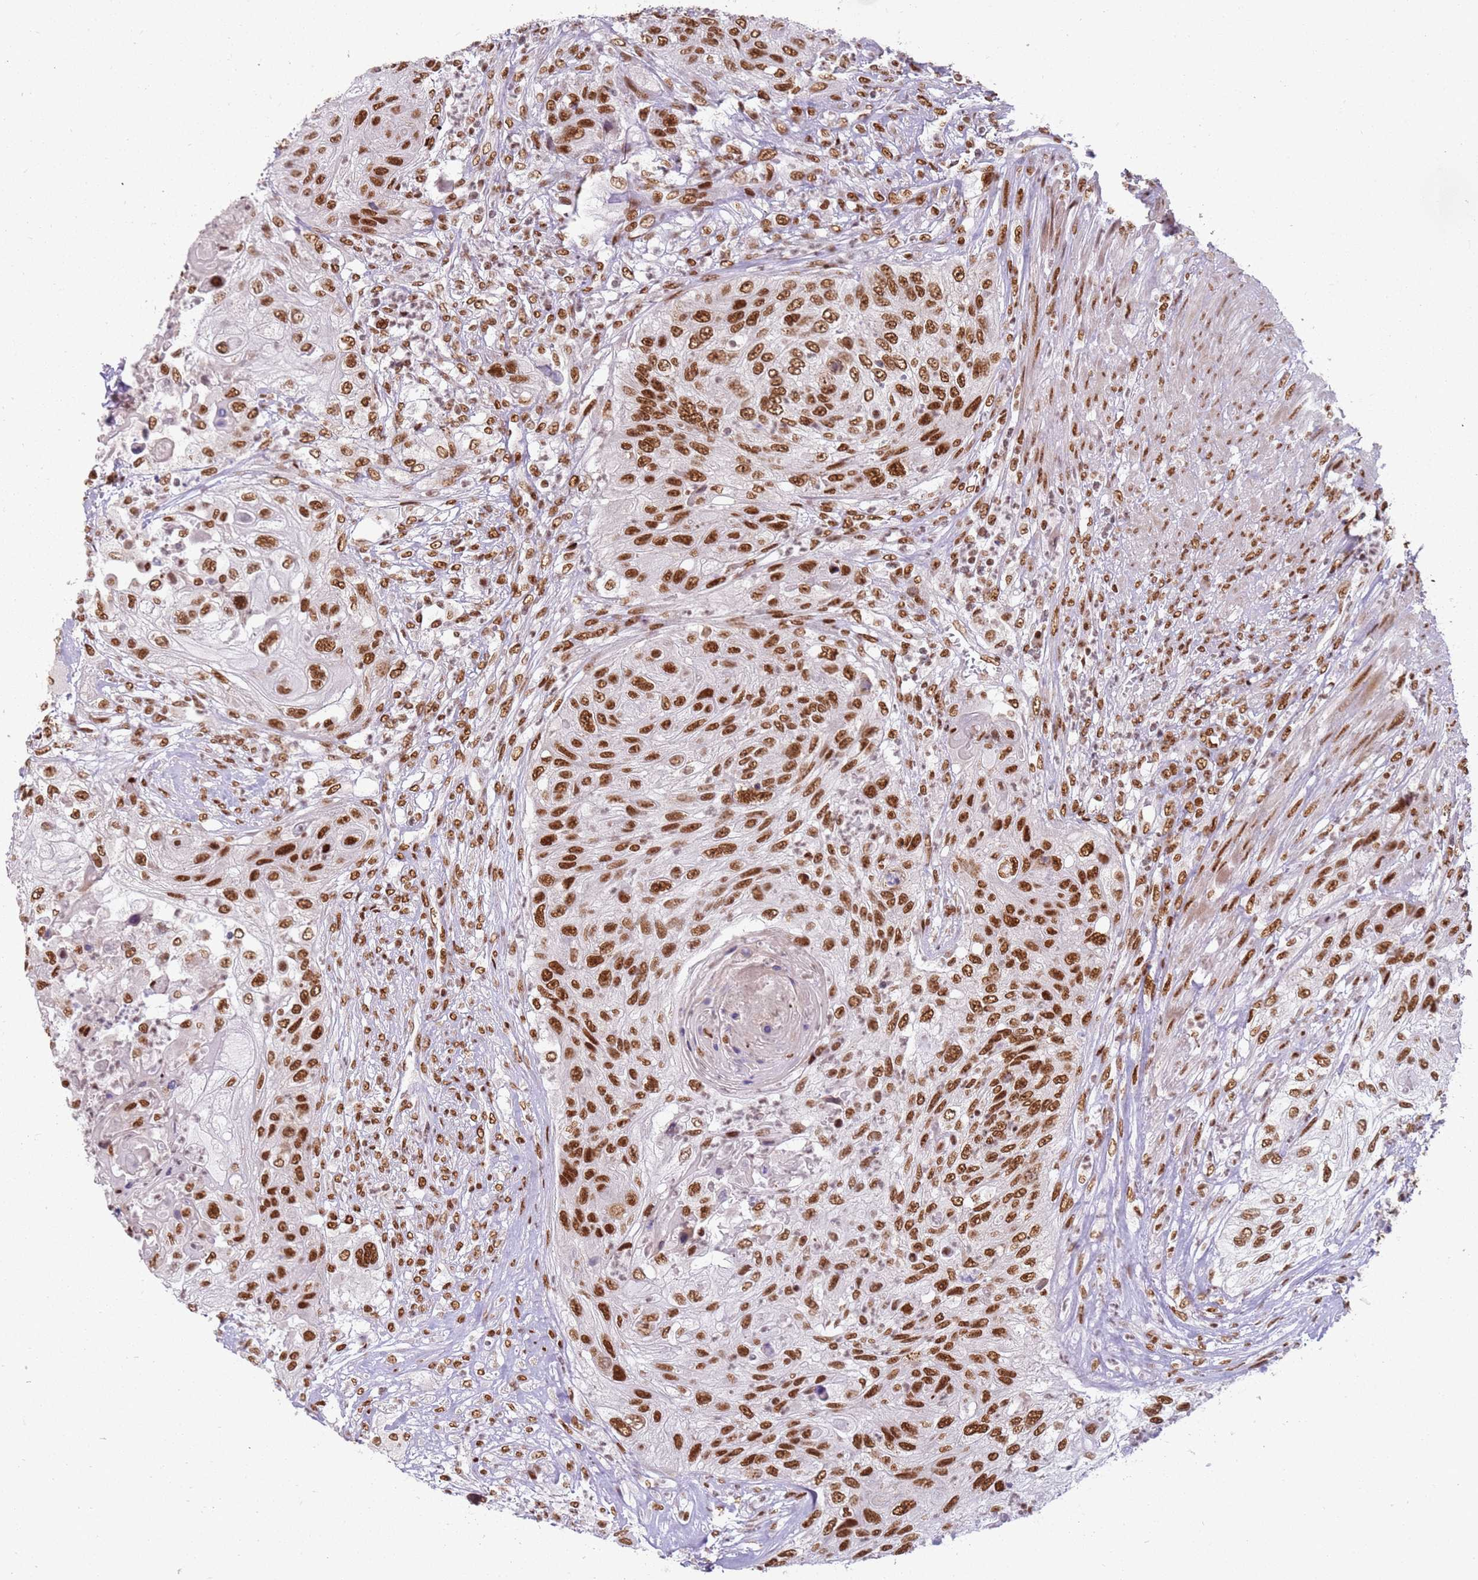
{"staining": {"intensity": "moderate", "quantity": ">75%", "location": "nuclear"}, "tissue": "urothelial cancer", "cell_type": "Tumor cells", "image_type": "cancer", "snomed": [{"axis": "morphology", "description": "Urothelial carcinoma, High grade"}, {"axis": "topography", "description": "Urinary bladder"}], "caption": "Immunohistochemical staining of human urothelial cancer exhibits medium levels of moderate nuclear staining in approximately >75% of tumor cells. (IHC, brightfield microscopy, high magnification).", "gene": "TENT4A", "patient": {"sex": "female", "age": 60}}